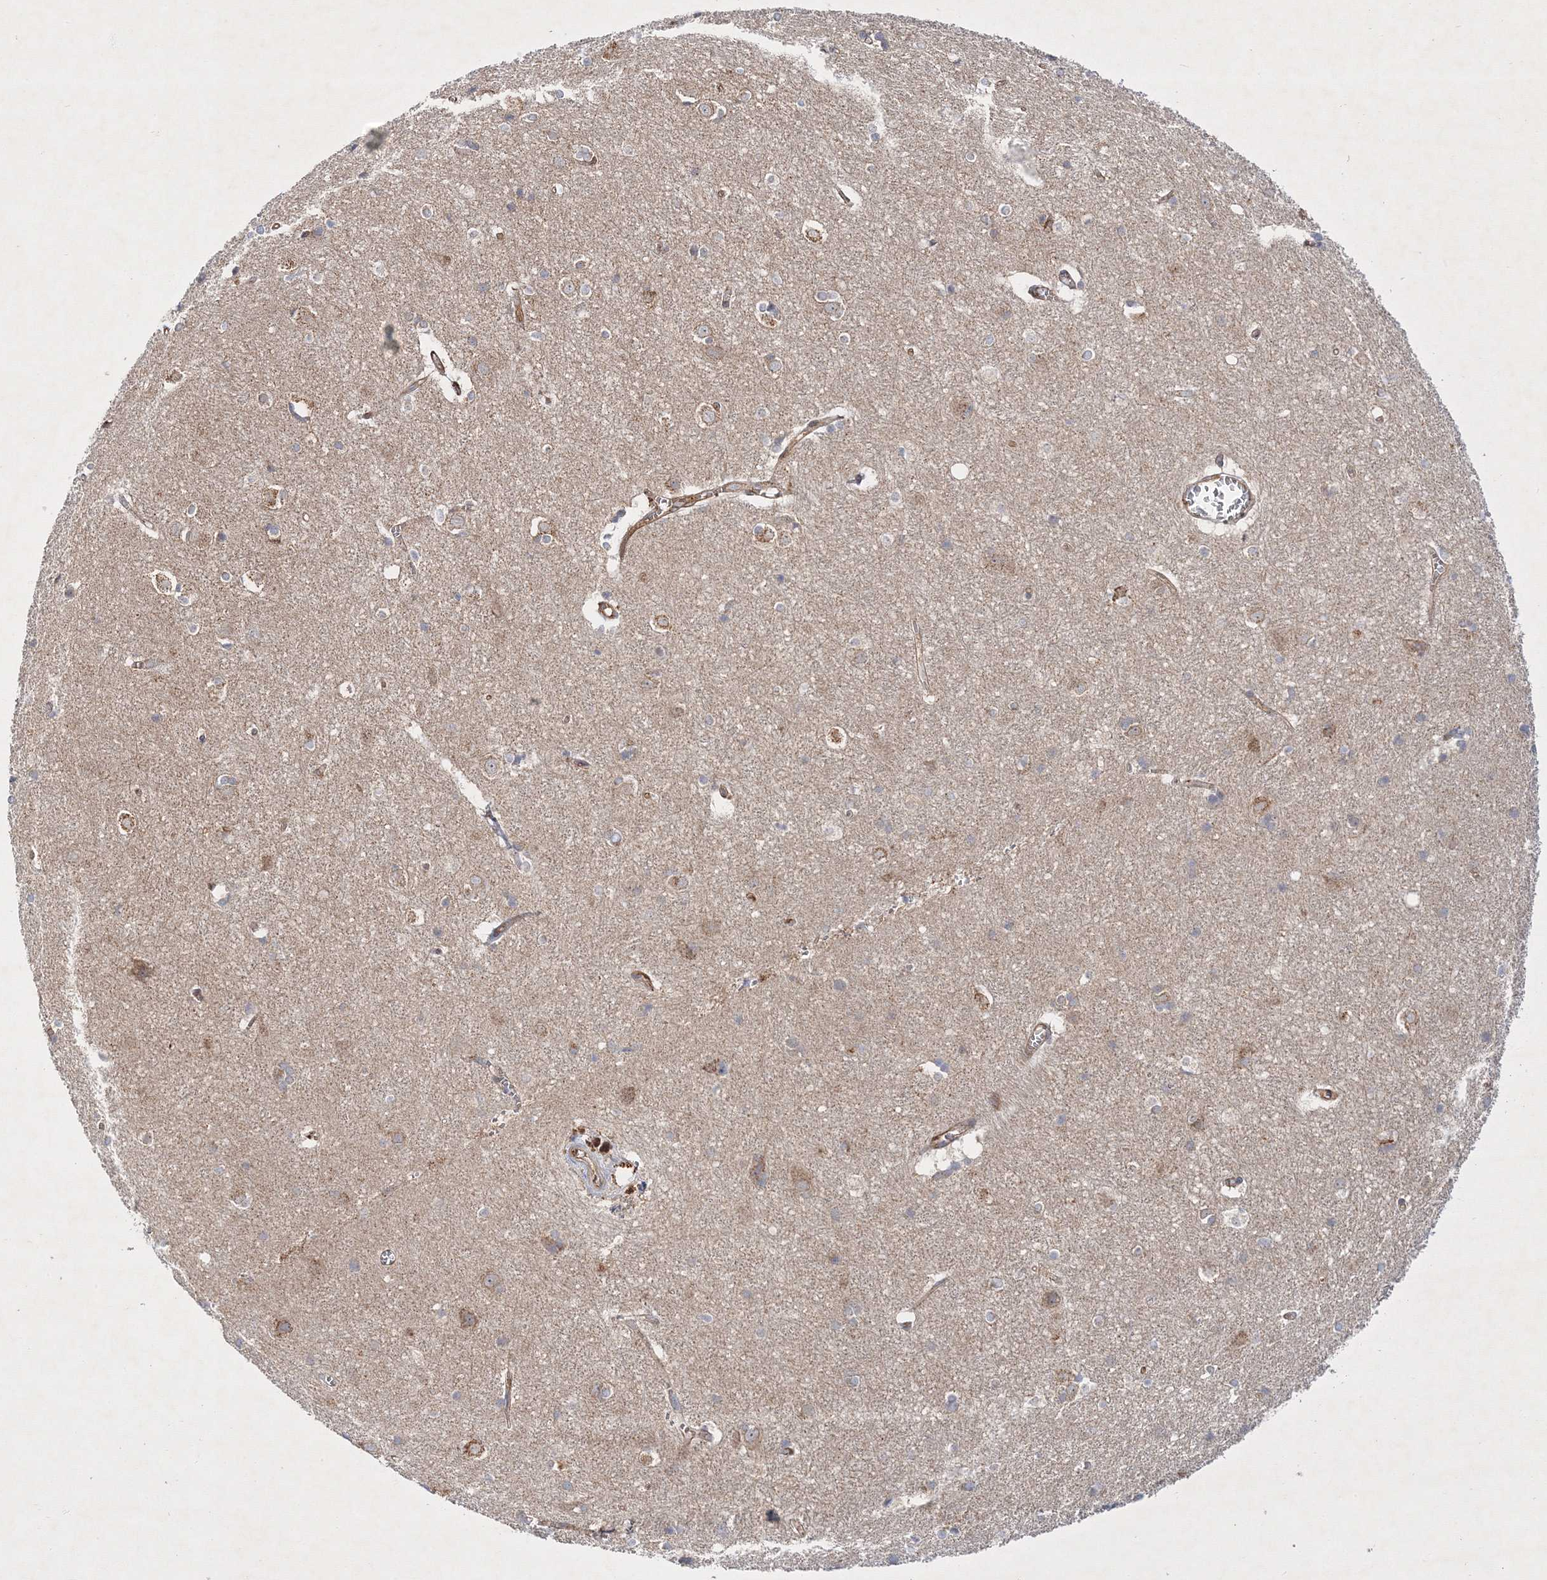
{"staining": {"intensity": "moderate", "quantity": ">75%", "location": "cytoplasmic/membranous"}, "tissue": "cerebral cortex", "cell_type": "Endothelial cells", "image_type": "normal", "snomed": [{"axis": "morphology", "description": "Normal tissue, NOS"}, {"axis": "topography", "description": "Cerebral cortex"}], "caption": "High-magnification brightfield microscopy of benign cerebral cortex stained with DAB (3,3'-diaminobenzidine) (brown) and counterstained with hematoxylin (blue). endothelial cells exhibit moderate cytoplasmic/membranous staining is appreciated in approximately>75% of cells.", "gene": "ZFYVE16", "patient": {"sex": "male", "age": 54}}